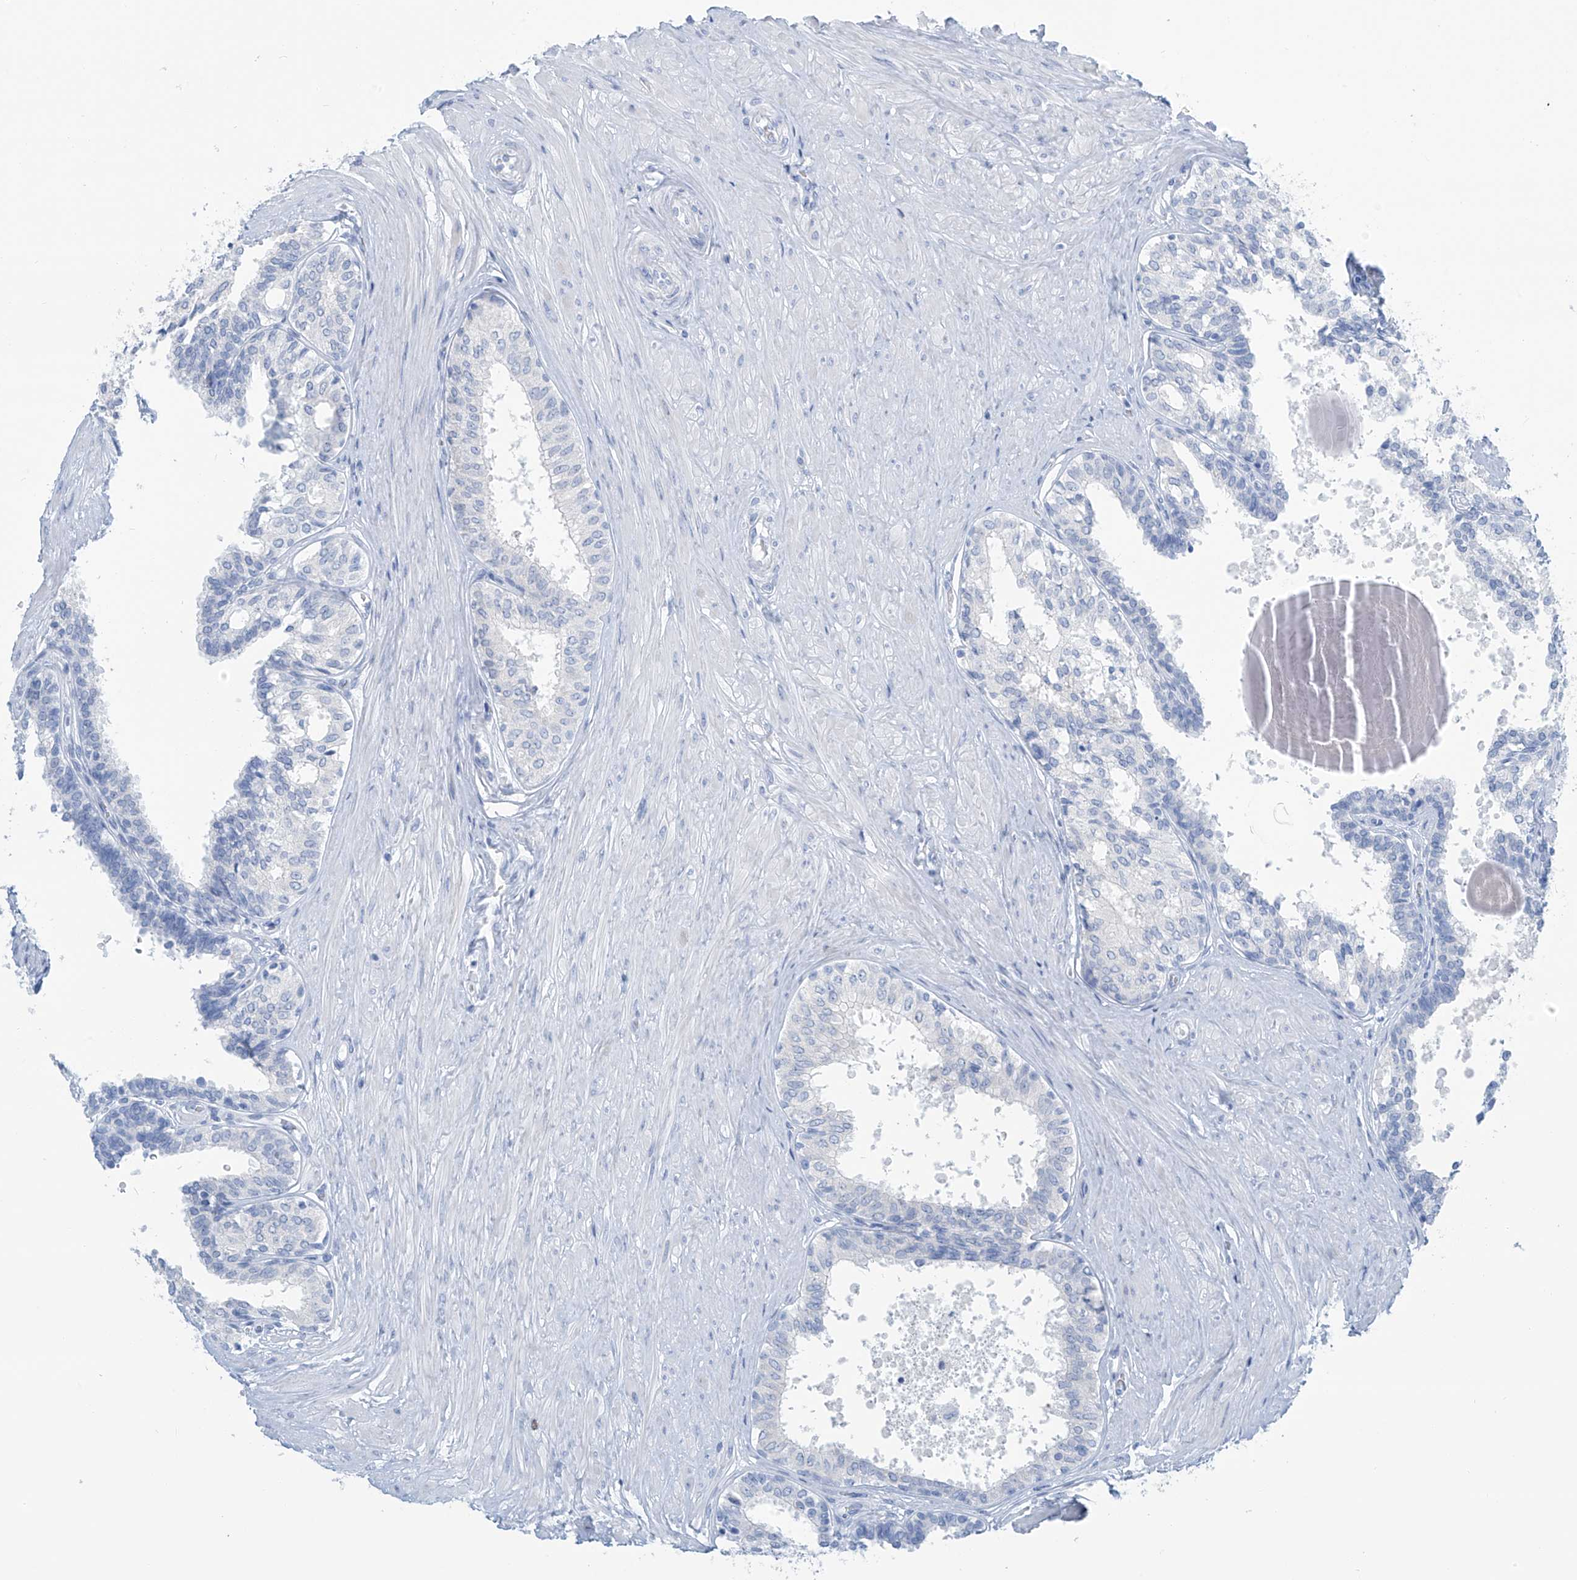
{"staining": {"intensity": "negative", "quantity": "none", "location": "none"}, "tissue": "prostate", "cell_type": "Glandular cells", "image_type": "normal", "snomed": [{"axis": "morphology", "description": "Normal tissue, NOS"}, {"axis": "topography", "description": "Prostate"}], "caption": "DAB immunohistochemical staining of normal human prostate reveals no significant staining in glandular cells. (DAB (3,3'-diaminobenzidine) immunohistochemistry (IHC) with hematoxylin counter stain).", "gene": "SGO2", "patient": {"sex": "male", "age": 48}}